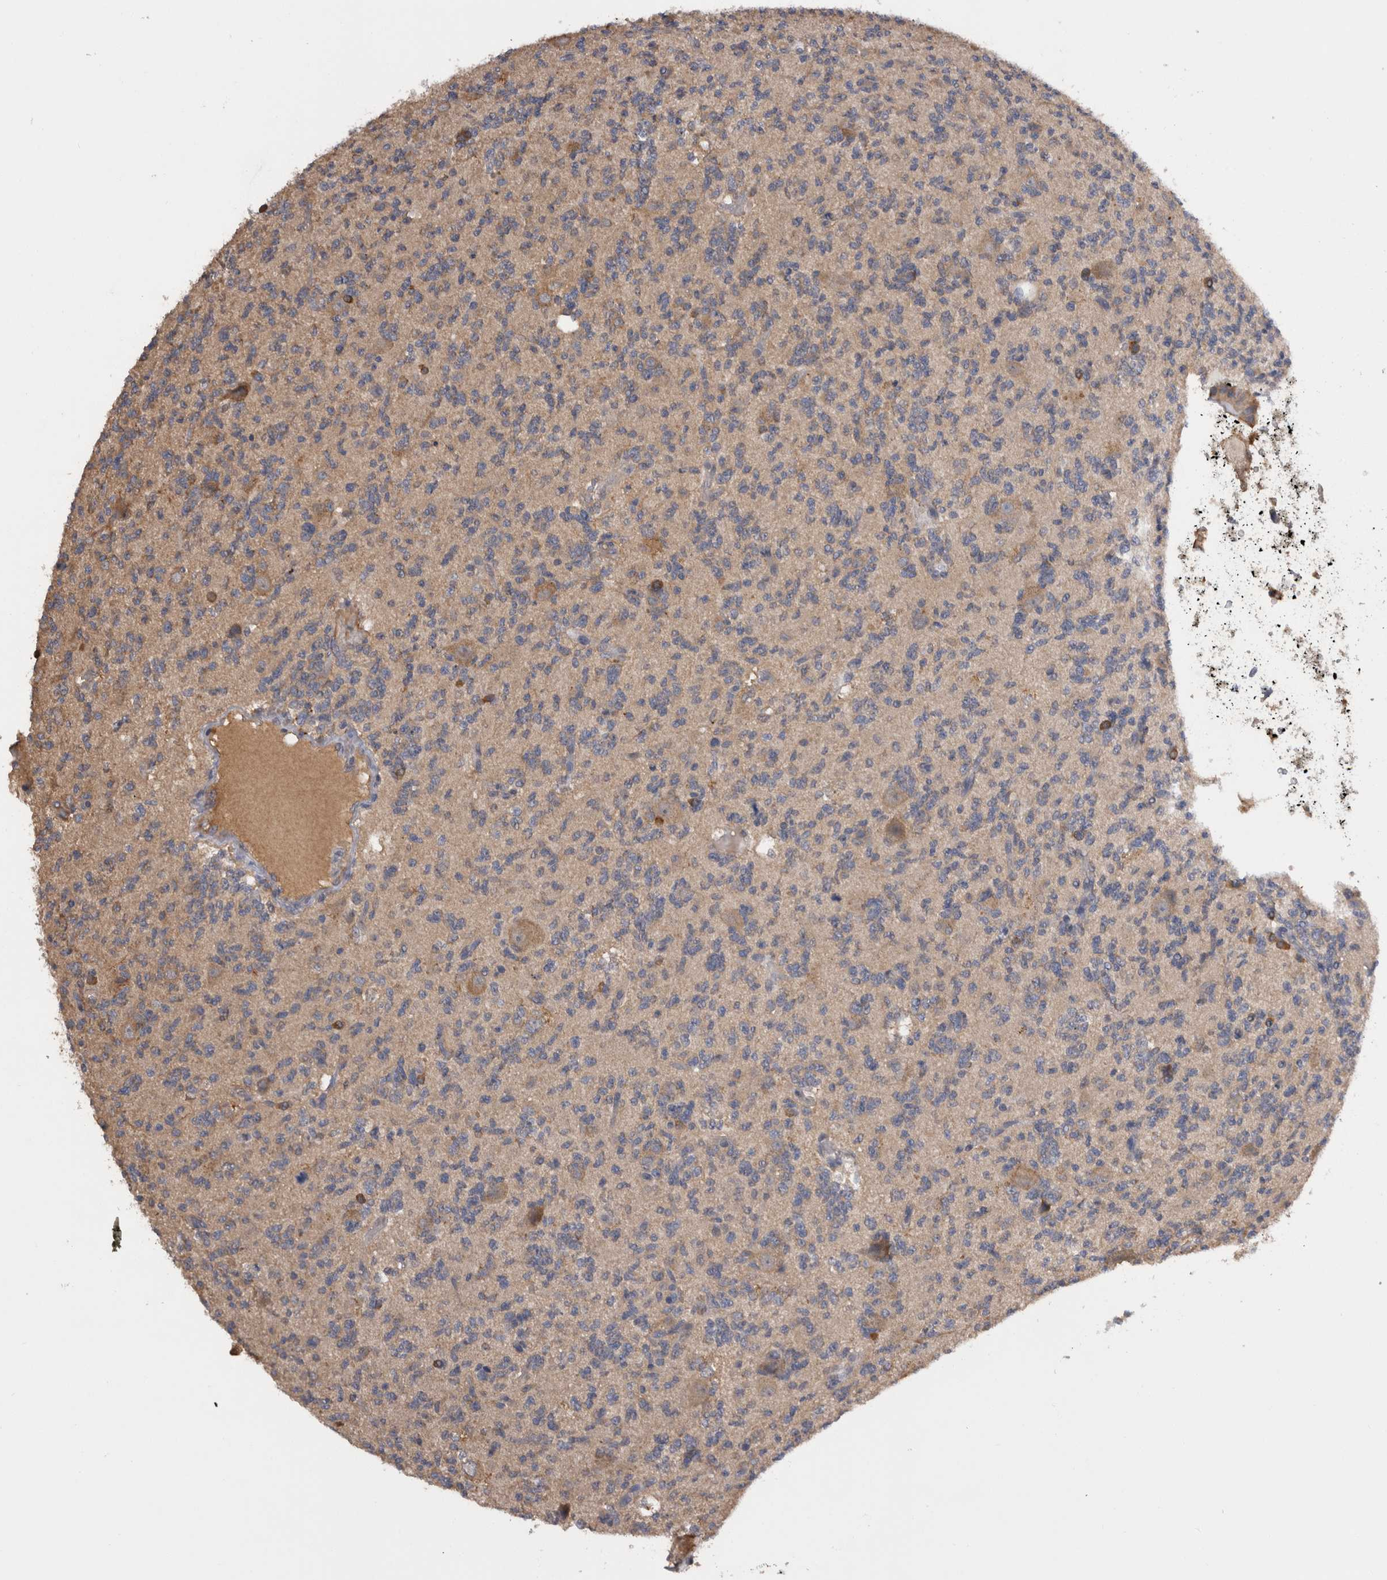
{"staining": {"intensity": "weak", "quantity": ">75%", "location": "cytoplasmic/membranous"}, "tissue": "glioma", "cell_type": "Tumor cells", "image_type": "cancer", "snomed": [{"axis": "morphology", "description": "Glioma, malignant, High grade"}, {"axis": "topography", "description": "Brain"}], "caption": "Human glioma stained with a brown dye reveals weak cytoplasmic/membranous positive positivity in about >75% of tumor cells.", "gene": "TMED7", "patient": {"sex": "female", "age": 62}}